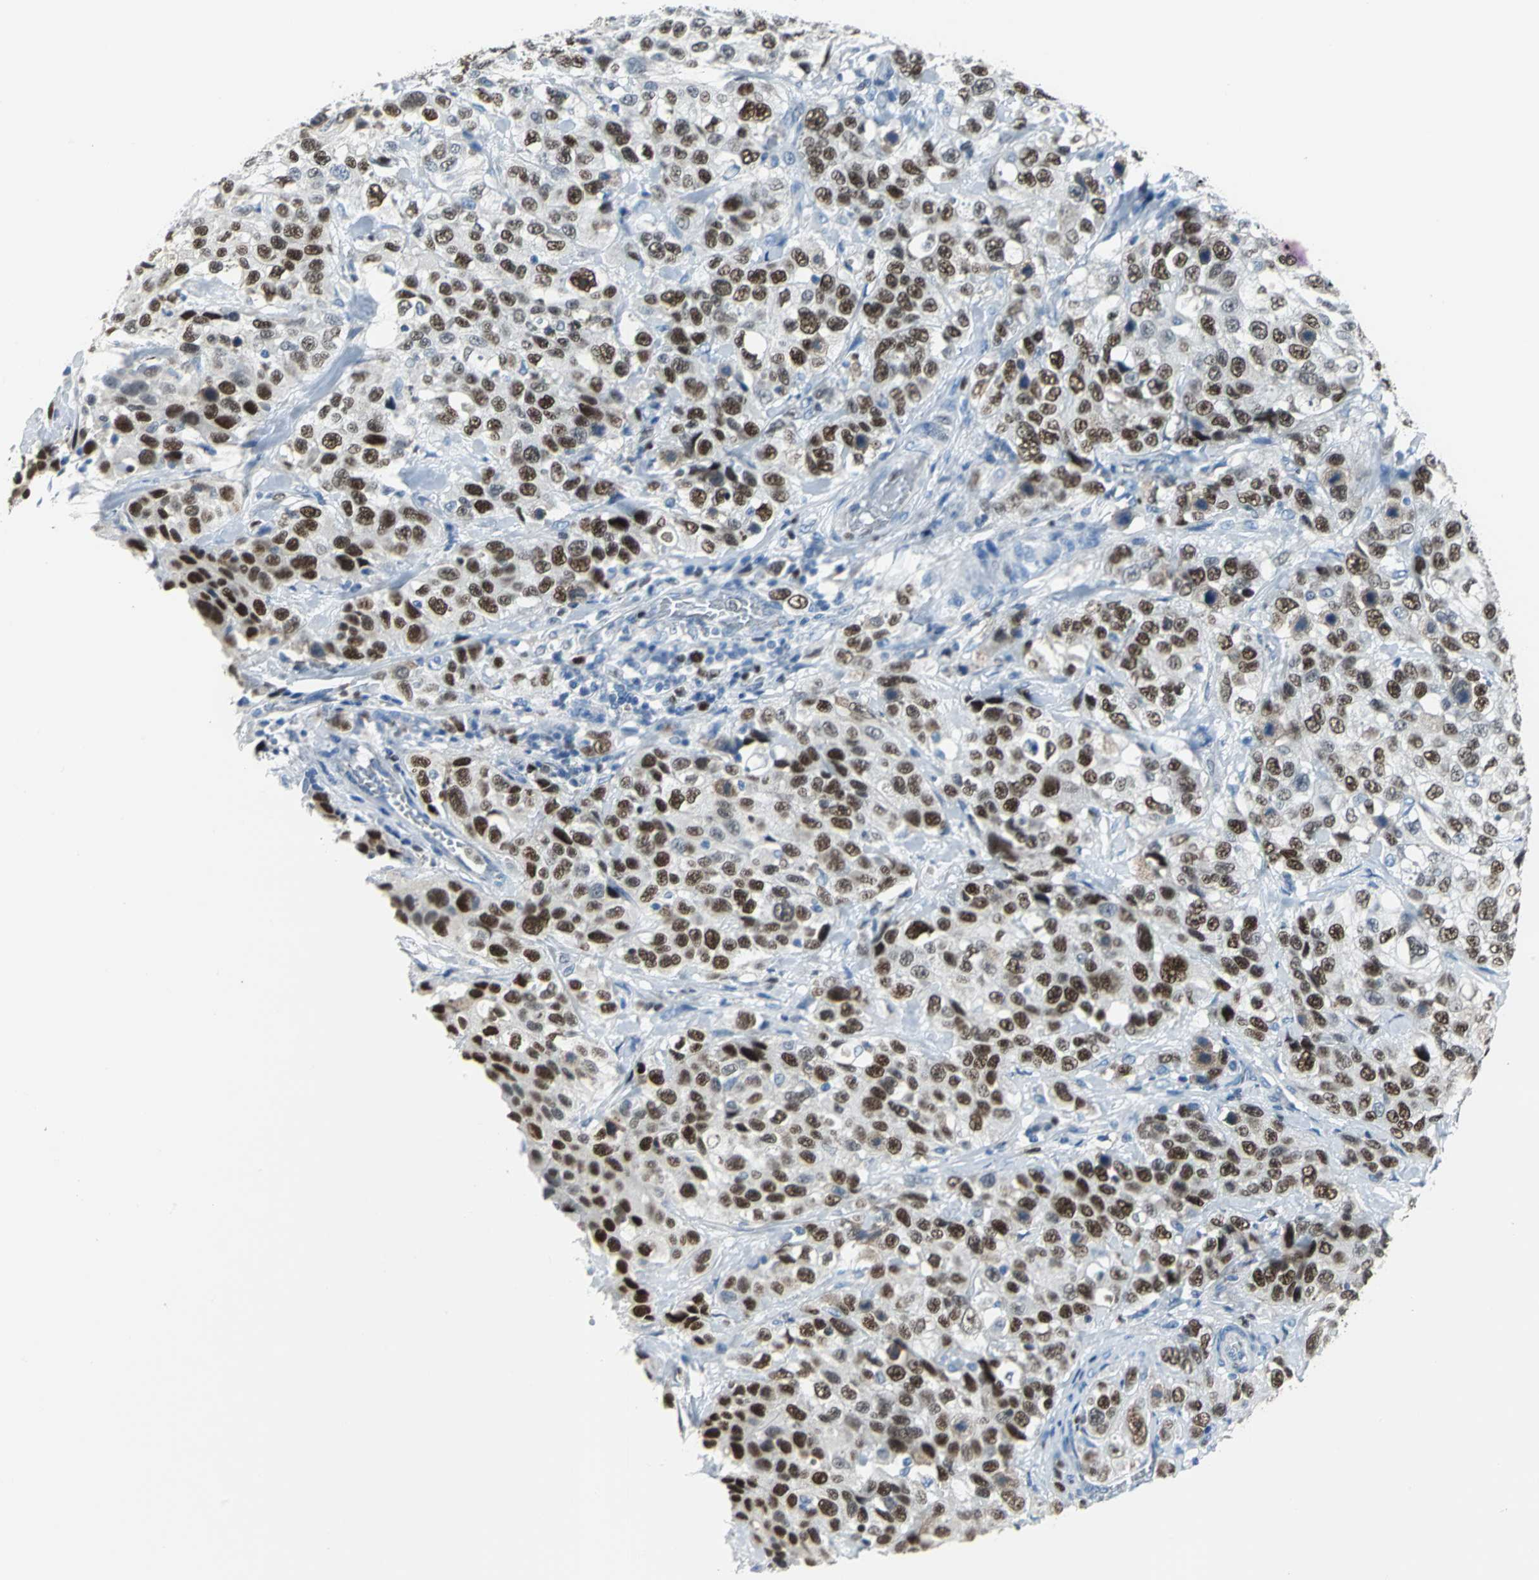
{"staining": {"intensity": "strong", "quantity": ">75%", "location": "nuclear"}, "tissue": "stomach cancer", "cell_type": "Tumor cells", "image_type": "cancer", "snomed": [{"axis": "morphology", "description": "Normal tissue, NOS"}, {"axis": "morphology", "description": "Adenocarcinoma, NOS"}, {"axis": "topography", "description": "Stomach"}], "caption": "IHC photomicrograph of neoplastic tissue: human stomach adenocarcinoma stained using immunohistochemistry exhibits high levels of strong protein expression localized specifically in the nuclear of tumor cells, appearing as a nuclear brown color.", "gene": "MCM4", "patient": {"sex": "male", "age": 48}}